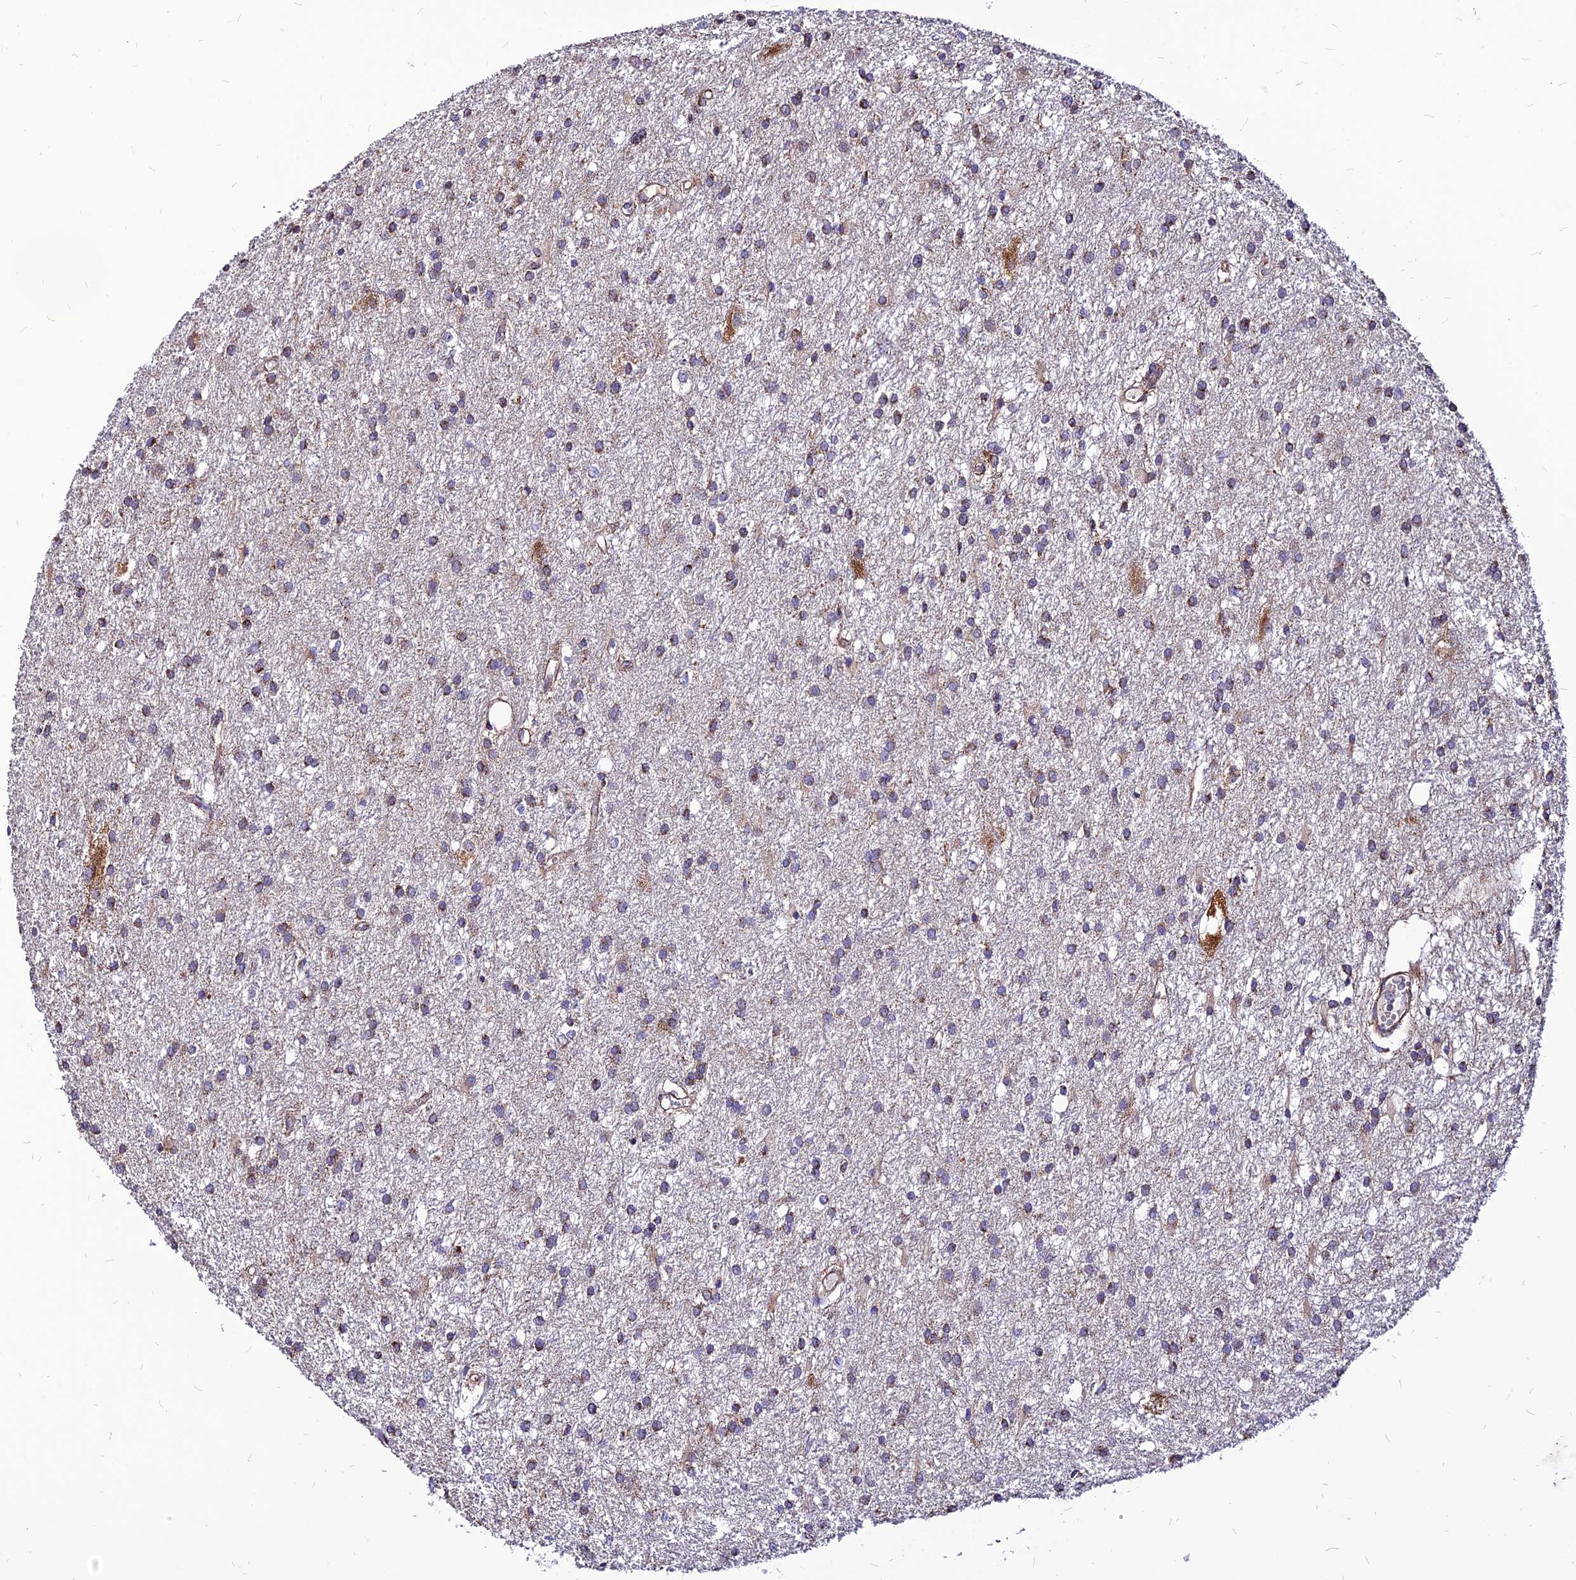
{"staining": {"intensity": "moderate", "quantity": "<25%", "location": "cytoplasmic/membranous"}, "tissue": "glioma", "cell_type": "Tumor cells", "image_type": "cancer", "snomed": [{"axis": "morphology", "description": "Glioma, malignant, High grade"}, {"axis": "topography", "description": "Brain"}], "caption": "Immunohistochemistry staining of glioma, which exhibits low levels of moderate cytoplasmic/membranous positivity in about <25% of tumor cells indicating moderate cytoplasmic/membranous protein staining. The staining was performed using DAB (3,3'-diaminobenzidine) (brown) for protein detection and nuclei were counterstained in hematoxylin (blue).", "gene": "ECI1", "patient": {"sex": "female", "age": 50}}